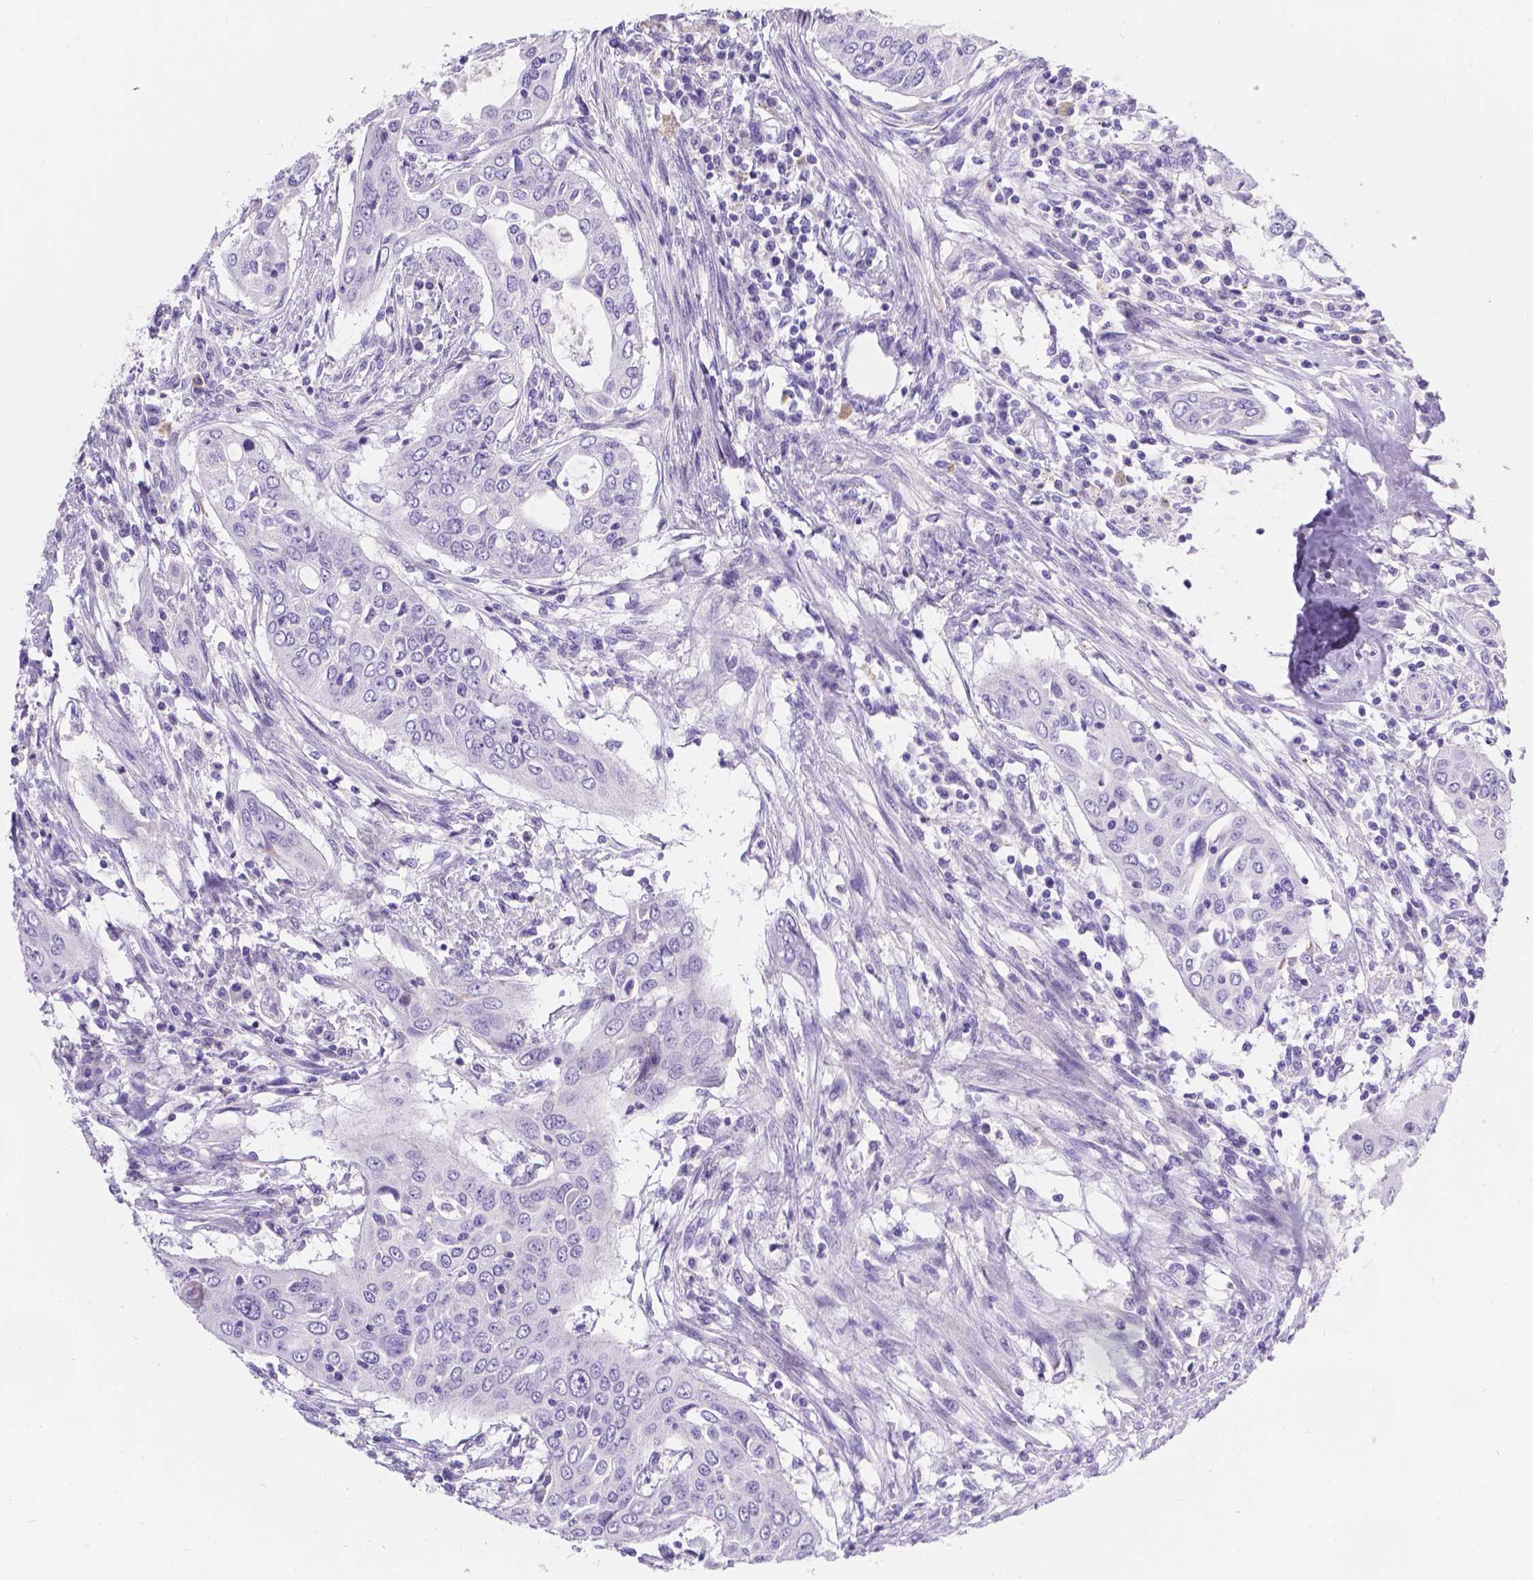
{"staining": {"intensity": "negative", "quantity": "none", "location": "none"}, "tissue": "urothelial cancer", "cell_type": "Tumor cells", "image_type": "cancer", "snomed": [{"axis": "morphology", "description": "Urothelial carcinoma, High grade"}, {"axis": "topography", "description": "Urinary bladder"}], "caption": "The image exhibits no staining of tumor cells in high-grade urothelial carcinoma. (Stains: DAB (3,3'-diaminobenzidine) immunohistochemistry with hematoxylin counter stain, Microscopy: brightfield microscopy at high magnification).", "gene": "GNRHR", "patient": {"sex": "male", "age": 82}}